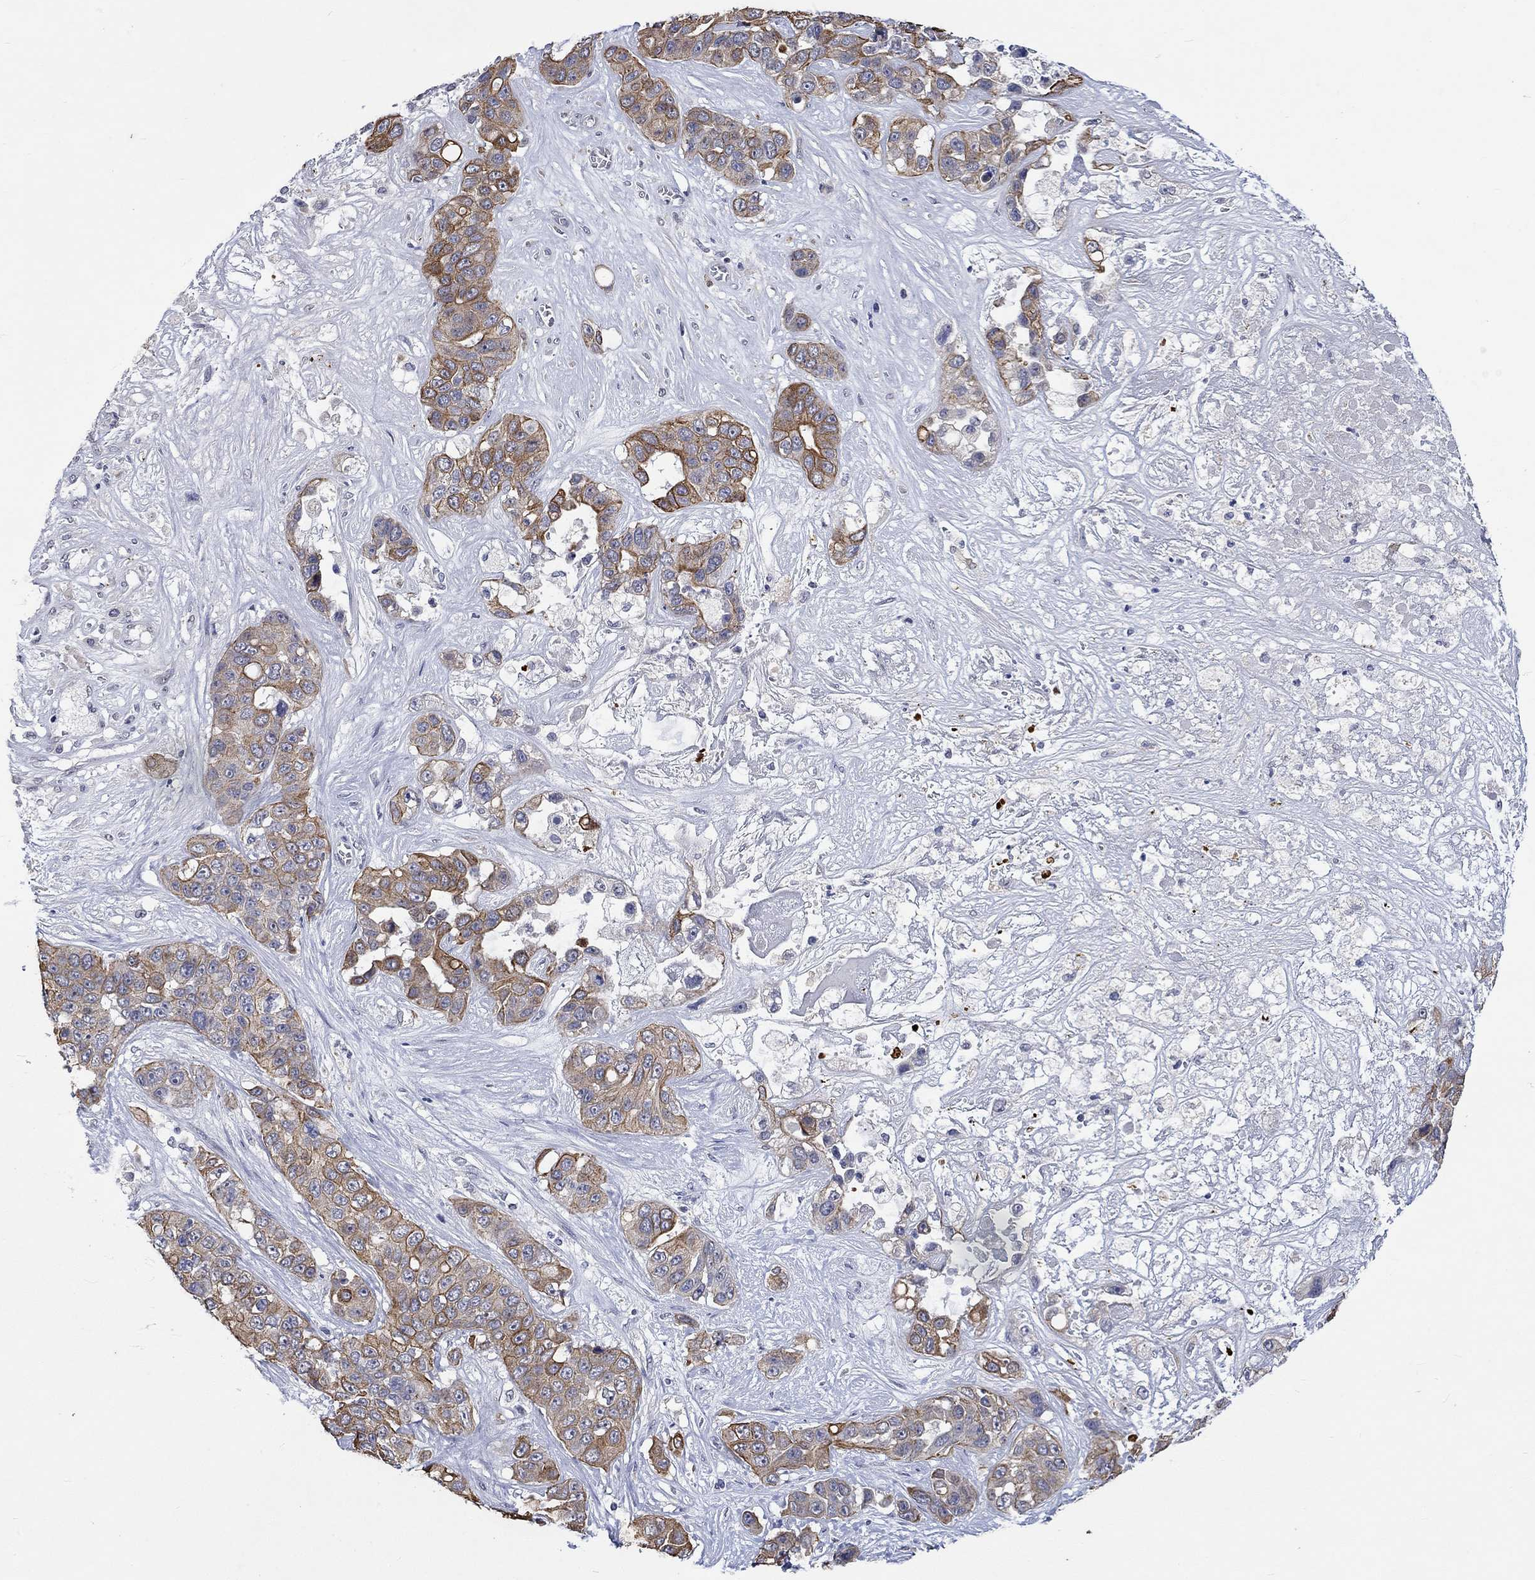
{"staining": {"intensity": "strong", "quantity": "25%-75%", "location": "cytoplasmic/membranous"}, "tissue": "liver cancer", "cell_type": "Tumor cells", "image_type": "cancer", "snomed": [{"axis": "morphology", "description": "Cholangiocarcinoma"}, {"axis": "topography", "description": "Liver"}], "caption": "Immunohistochemical staining of liver cancer (cholangiocarcinoma) shows high levels of strong cytoplasmic/membranous protein staining in approximately 25%-75% of tumor cells.", "gene": "DDX3Y", "patient": {"sex": "female", "age": 52}}